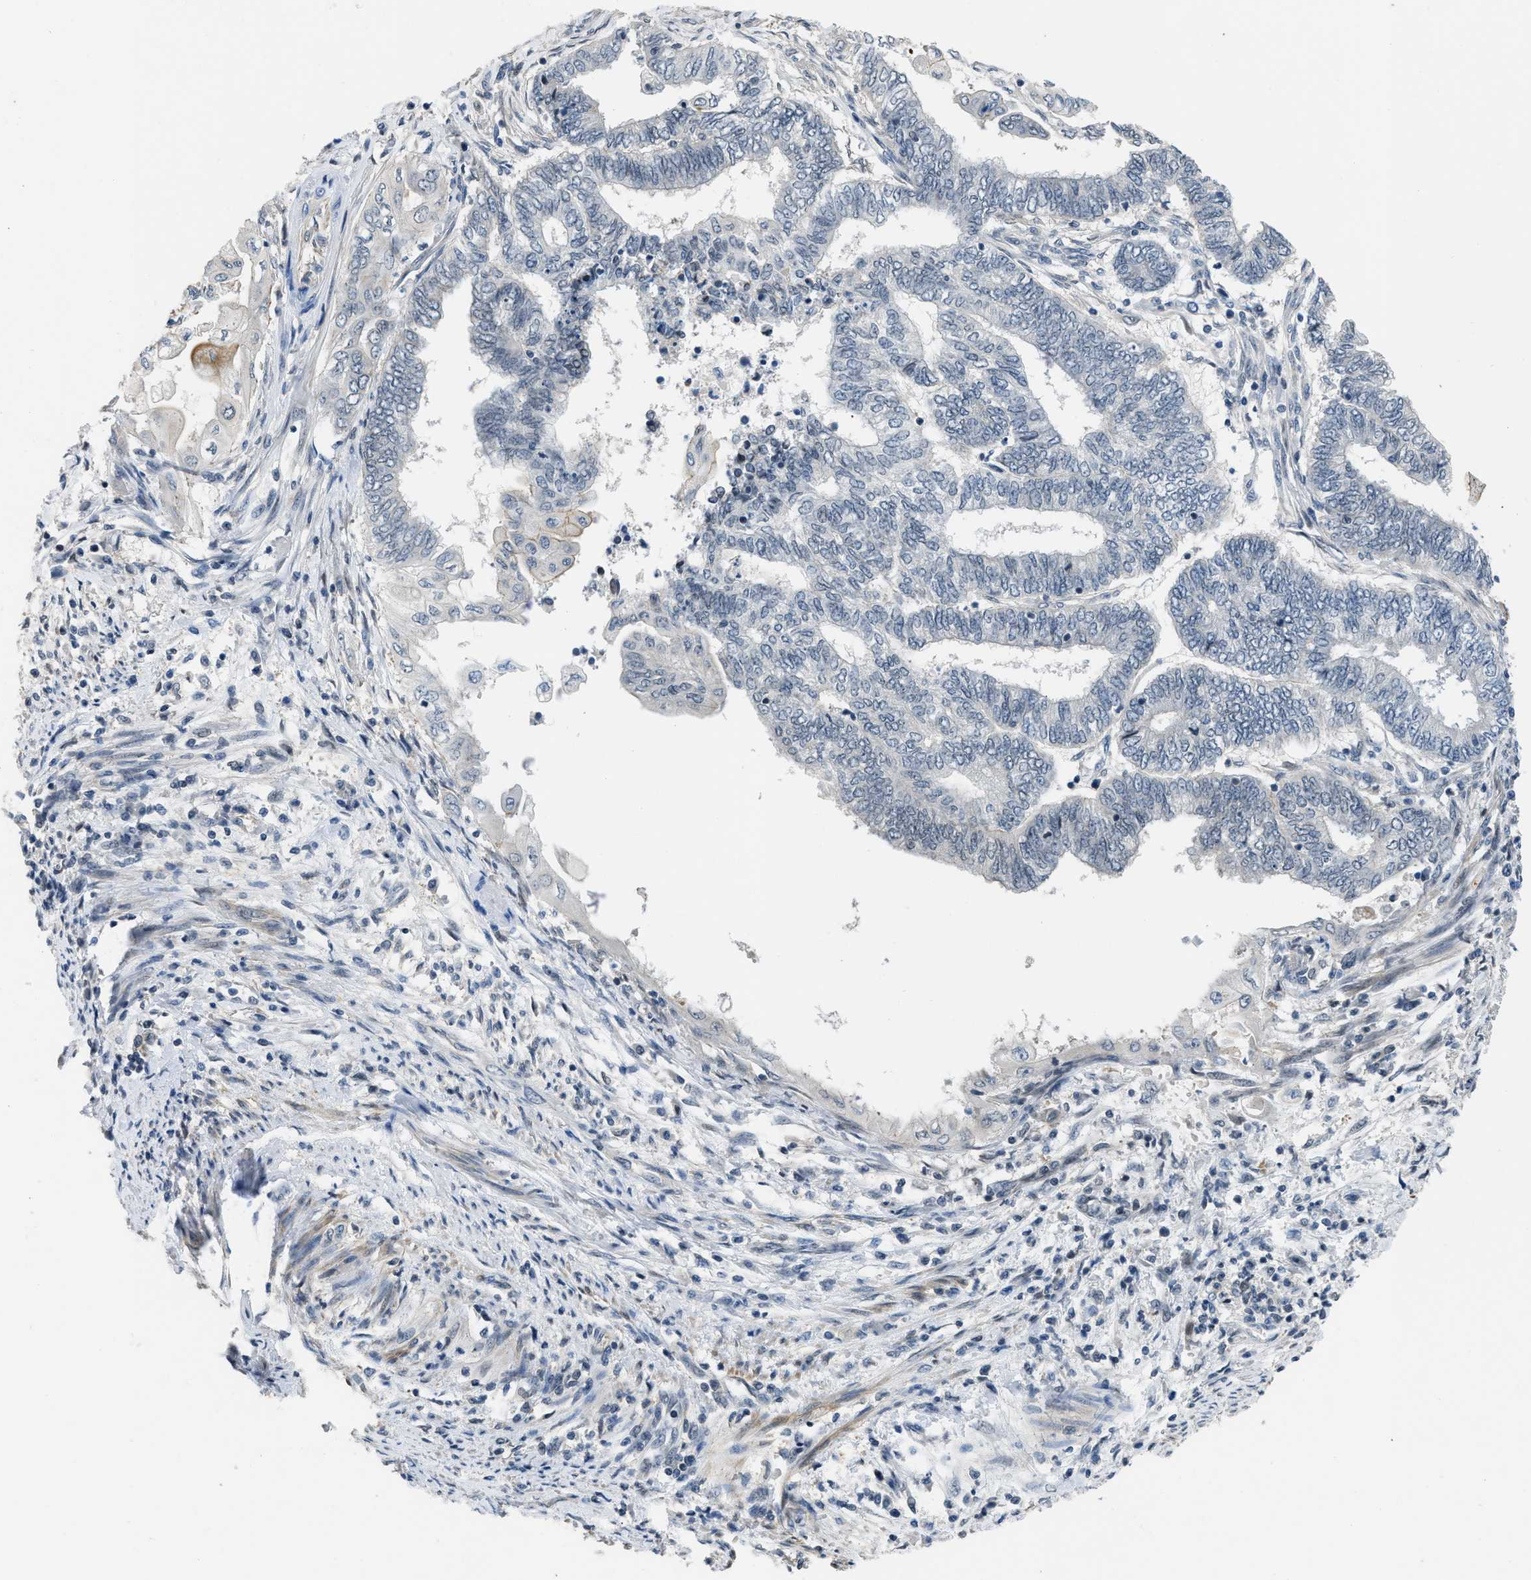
{"staining": {"intensity": "negative", "quantity": "none", "location": "none"}, "tissue": "endometrial cancer", "cell_type": "Tumor cells", "image_type": "cancer", "snomed": [{"axis": "morphology", "description": "Adenocarcinoma, NOS"}, {"axis": "topography", "description": "Uterus"}, {"axis": "topography", "description": "Endometrium"}], "caption": "A high-resolution histopathology image shows immunohistochemistry (IHC) staining of endometrial cancer, which exhibits no significant expression in tumor cells.", "gene": "TES", "patient": {"sex": "female", "age": 70}}